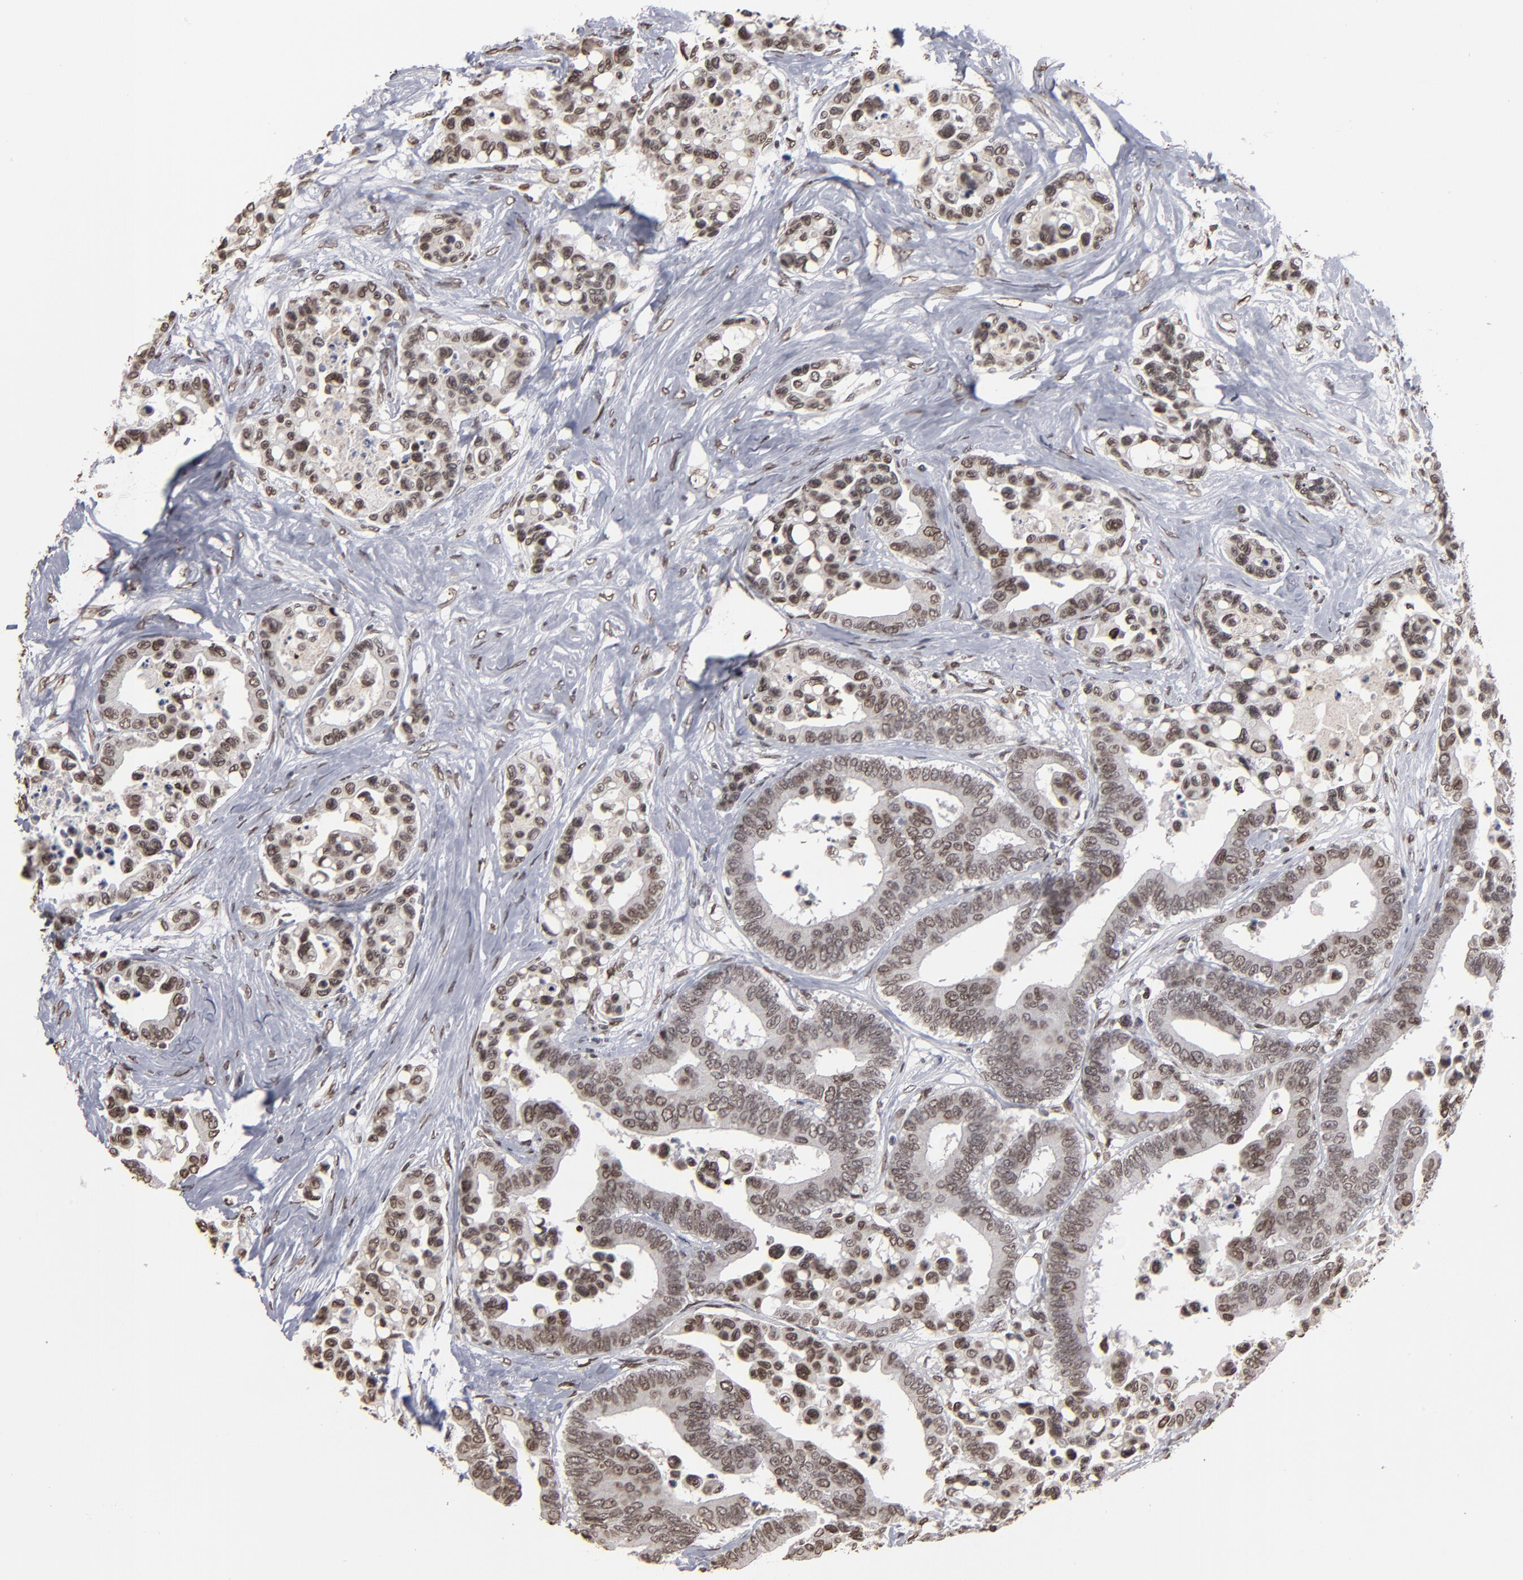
{"staining": {"intensity": "moderate", "quantity": ">75%", "location": "nuclear"}, "tissue": "colorectal cancer", "cell_type": "Tumor cells", "image_type": "cancer", "snomed": [{"axis": "morphology", "description": "Adenocarcinoma, NOS"}, {"axis": "topography", "description": "Colon"}], "caption": "About >75% of tumor cells in colorectal cancer (adenocarcinoma) reveal moderate nuclear protein staining as visualized by brown immunohistochemical staining.", "gene": "BAZ1A", "patient": {"sex": "male", "age": 82}}